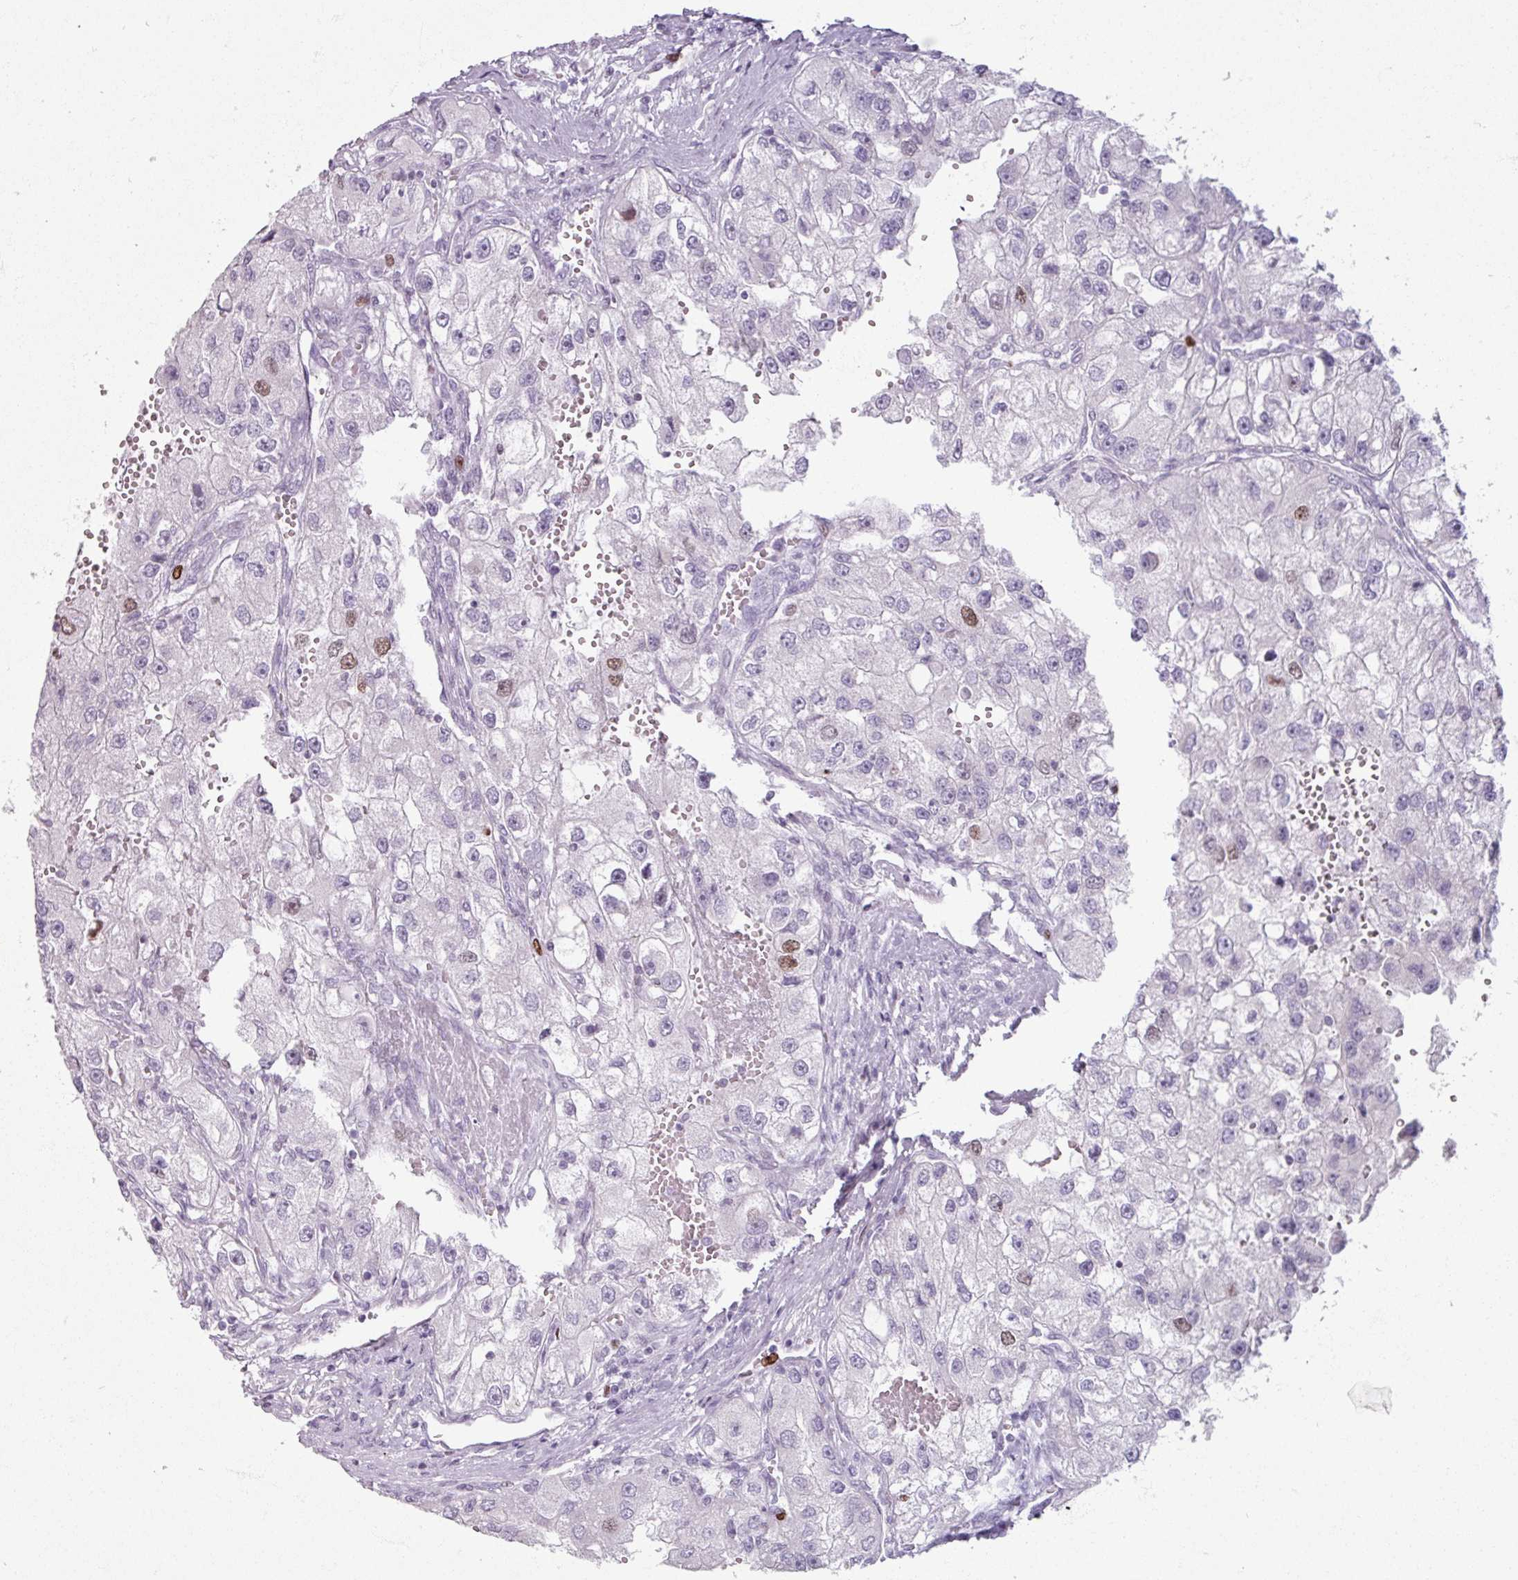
{"staining": {"intensity": "weak", "quantity": "<25%", "location": "nuclear"}, "tissue": "renal cancer", "cell_type": "Tumor cells", "image_type": "cancer", "snomed": [{"axis": "morphology", "description": "Adenocarcinoma, NOS"}, {"axis": "topography", "description": "Kidney"}], "caption": "Tumor cells show no significant positivity in renal adenocarcinoma. (DAB IHC, high magnification).", "gene": "ATAD2", "patient": {"sex": "male", "age": 63}}